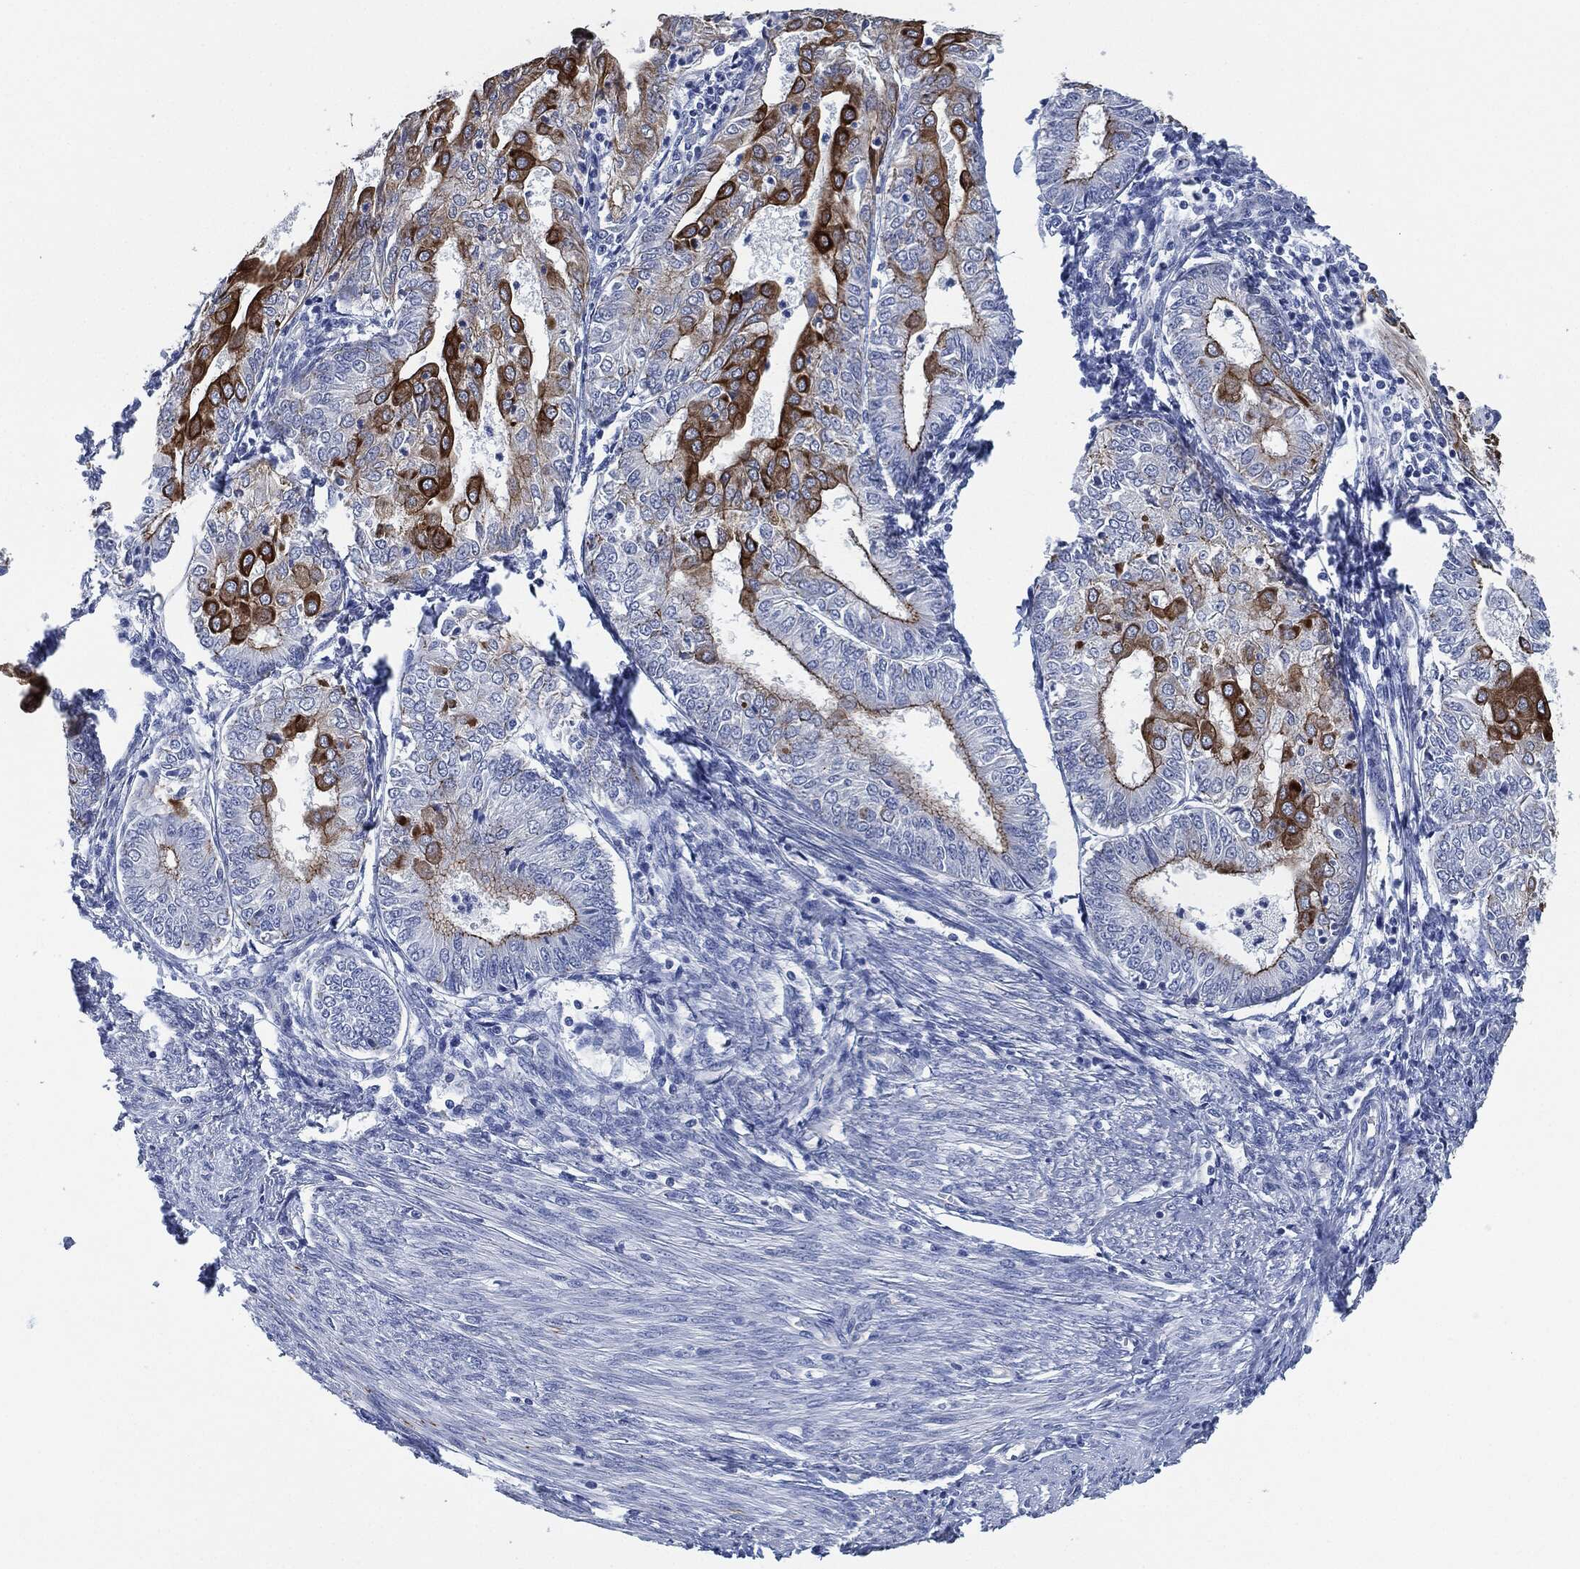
{"staining": {"intensity": "strong", "quantity": "25%-75%", "location": "cytoplasmic/membranous"}, "tissue": "endometrial cancer", "cell_type": "Tumor cells", "image_type": "cancer", "snomed": [{"axis": "morphology", "description": "Adenocarcinoma, NOS"}, {"axis": "topography", "description": "Endometrium"}], "caption": "This micrograph demonstrates immunohistochemistry (IHC) staining of endometrial cancer, with high strong cytoplasmic/membranous positivity in about 25%-75% of tumor cells.", "gene": "SHROOM2", "patient": {"sex": "female", "age": 68}}